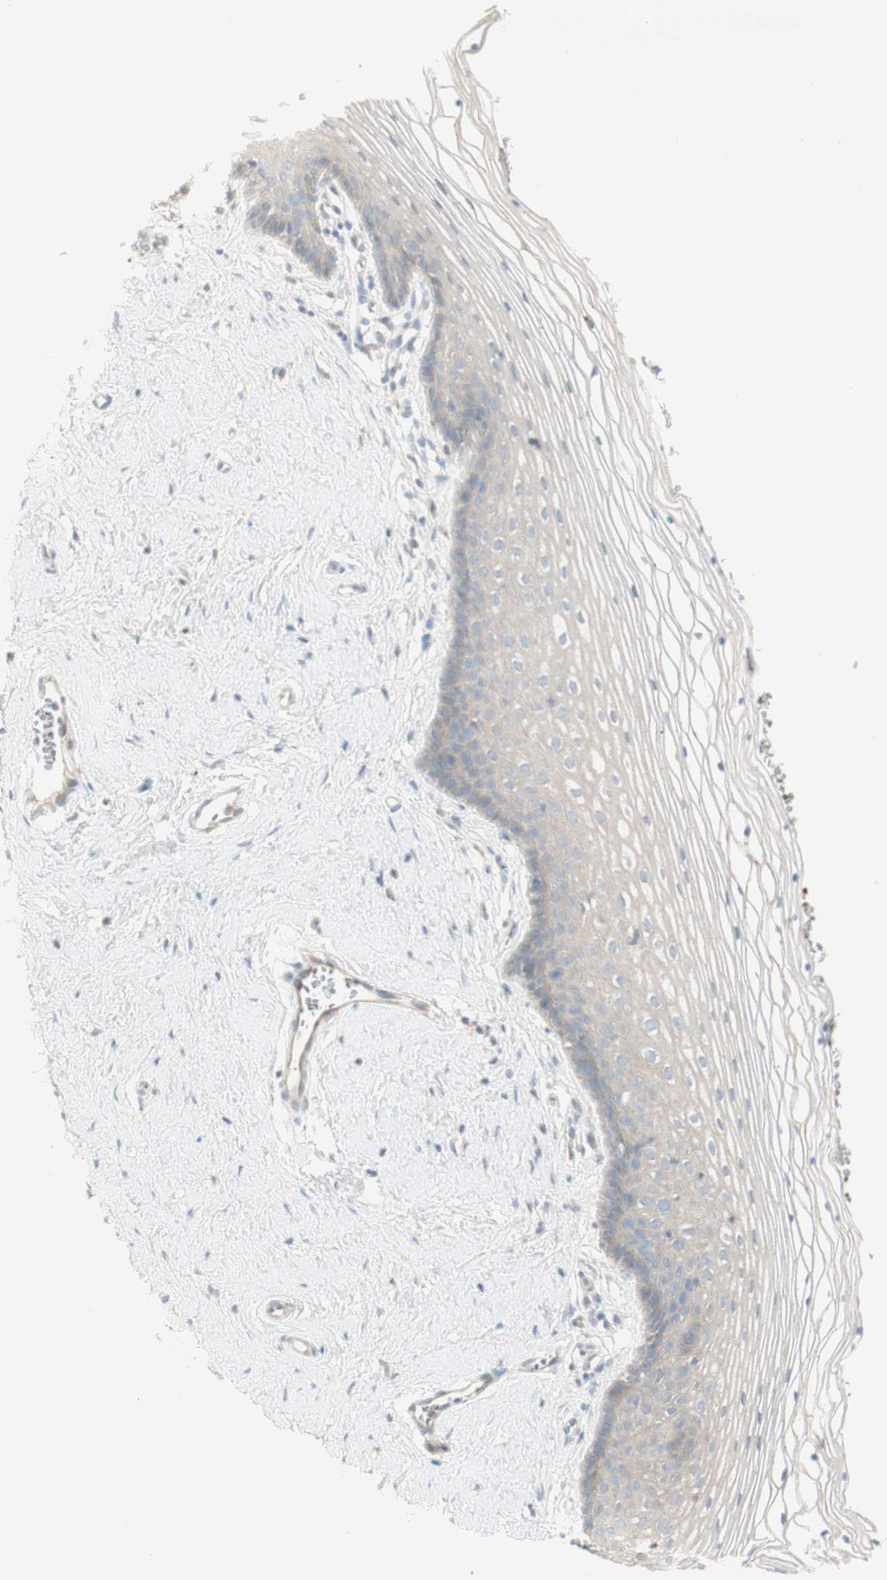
{"staining": {"intensity": "negative", "quantity": "none", "location": "none"}, "tissue": "vagina", "cell_type": "Squamous epithelial cells", "image_type": "normal", "snomed": [{"axis": "morphology", "description": "Normal tissue, NOS"}, {"axis": "topography", "description": "Vagina"}], "caption": "DAB (3,3'-diaminobenzidine) immunohistochemical staining of unremarkable human vagina demonstrates no significant positivity in squamous epithelial cells.", "gene": "PTGER4", "patient": {"sex": "female", "age": 32}}